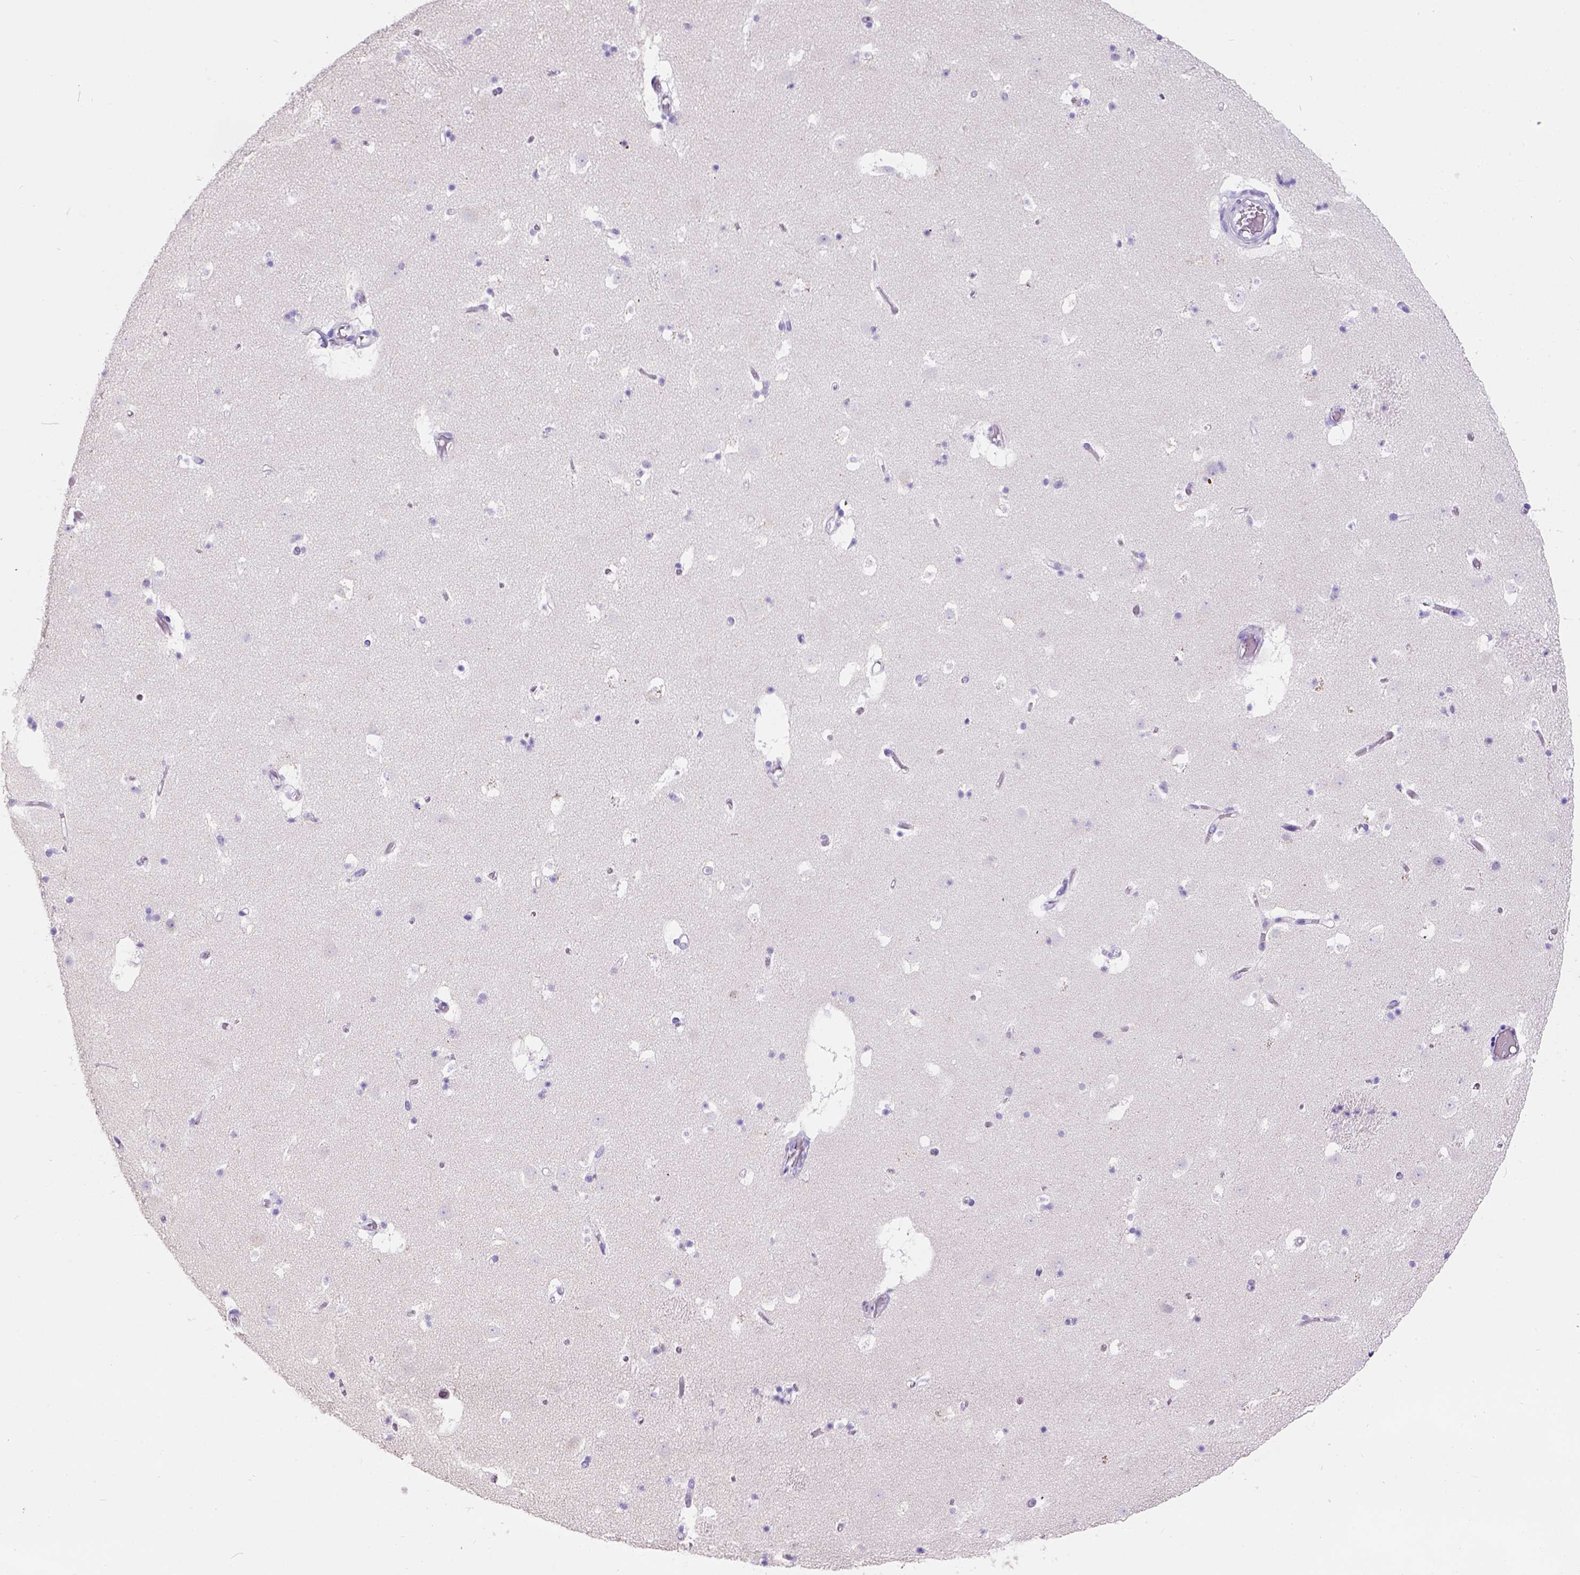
{"staining": {"intensity": "negative", "quantity": "none", "location": "none"}, "tissue": "caudate", "cell_type": "Glial cells", "image_type": "normal", "snomed": [{"axis": "morphology", "description": "Normal tissue, NOS"}, {"axis": "topography", "description": "Lateral ventricle wall"}], "caption": "IHC of benign human caudate displays no staining in glial cells. Nuclei are stained in blue.", "gene": "PHF7", "patient": {"sex": "female", "age": 42}}